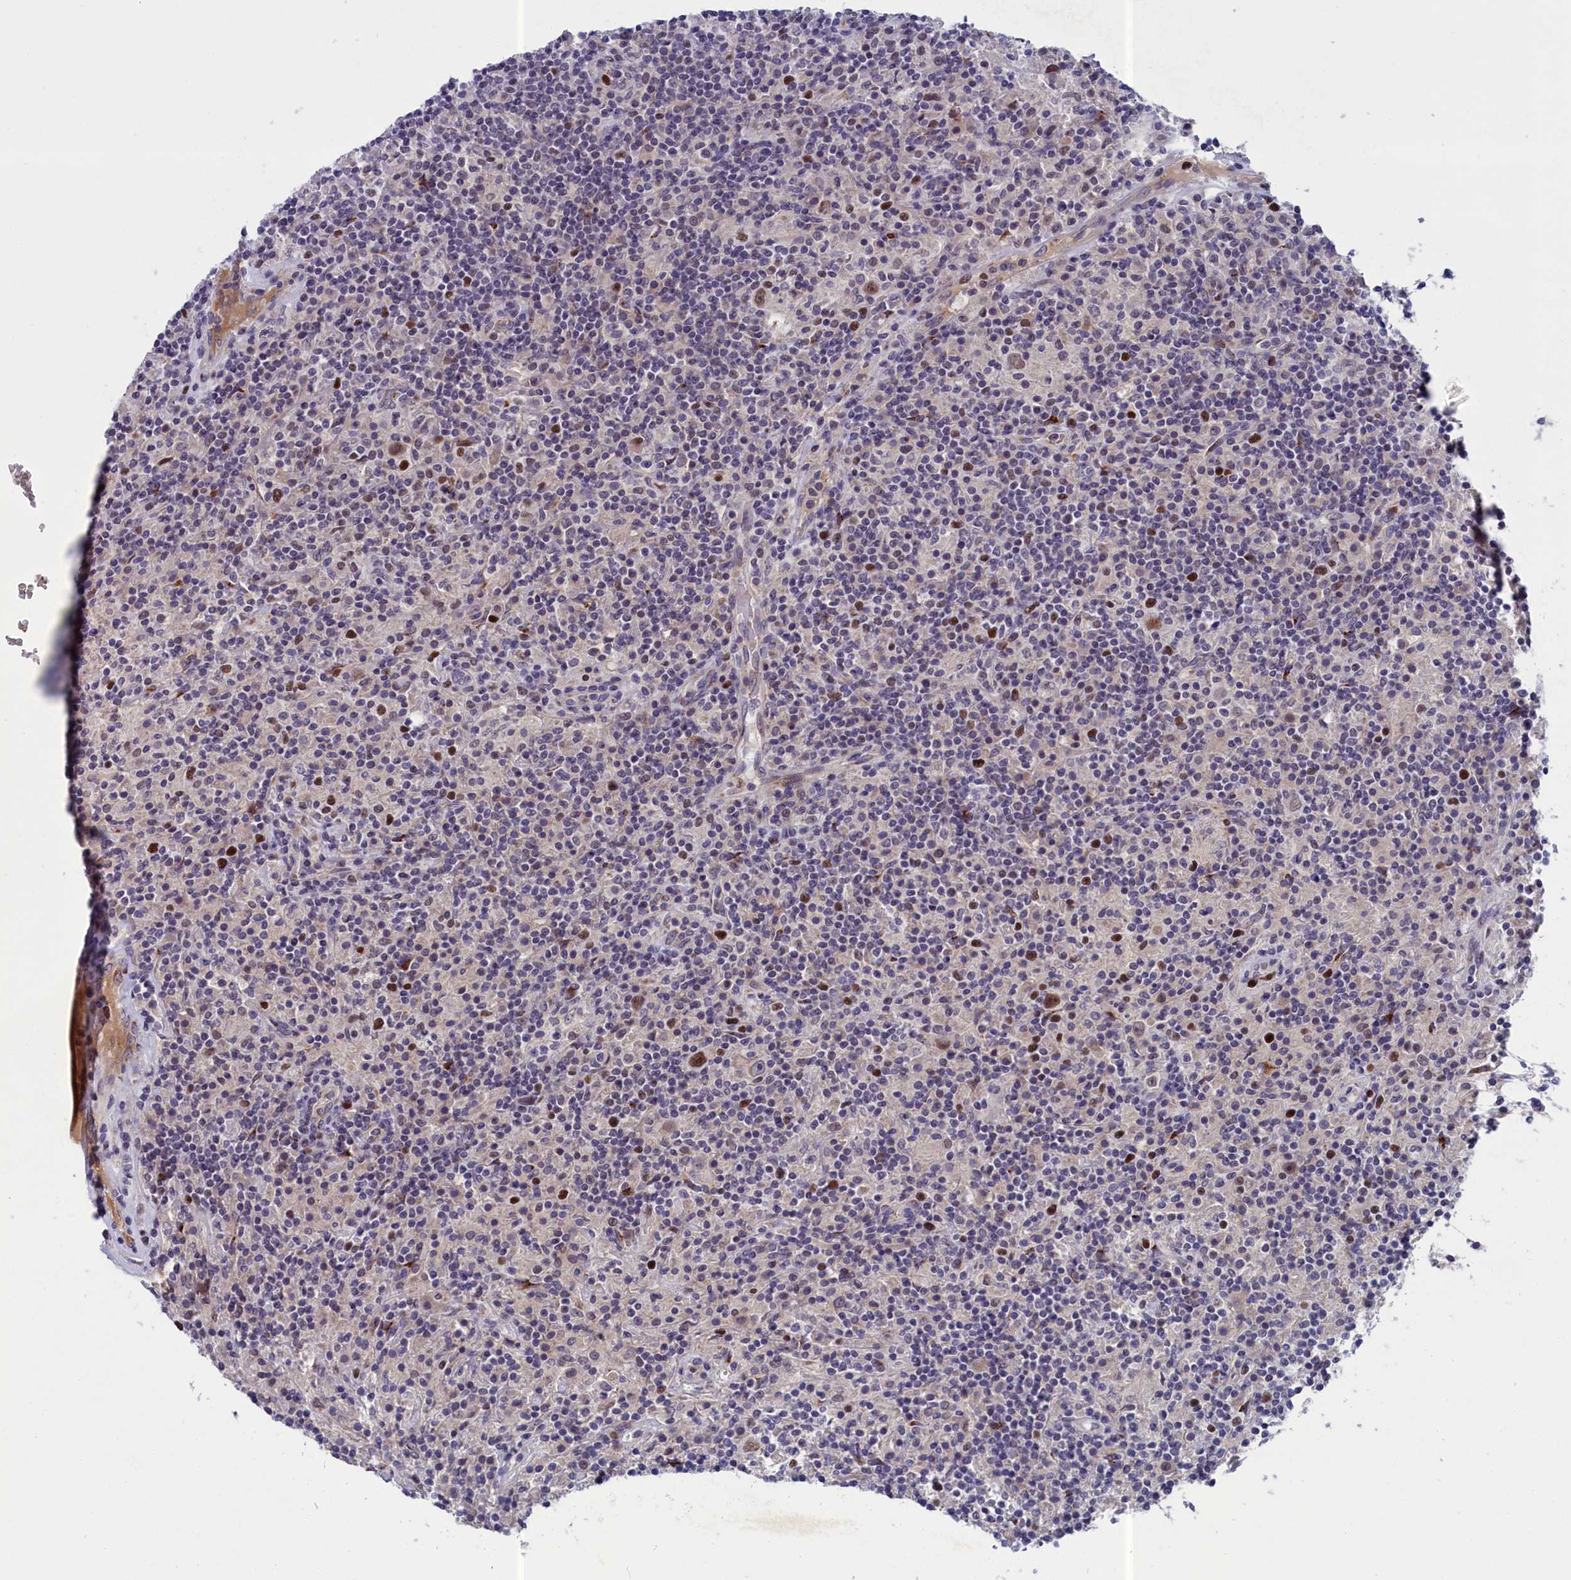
{"staining": {"intensity": "moderate", "quantity": "<25%", "location": "nuclear"}, "tissue": "lymphoma", "cell_type": "Tumor cells", "image_type": "cancer", "snomed": [{"axis": "morphology", "description": "Hodgkin's disease, NOS"}, {"axis": "topography", "description": "Lymph node"}], "caption": "This micrograph reveals lymphoma stained with immunohistochemistry (IHC) to label a protein in brown. The nuclear of tumor cells show moderate positivity for the protein. Nuclei are counter-stained blue.", "gene": "LIG1", "patient": {"sex": "male", "age": 70}}